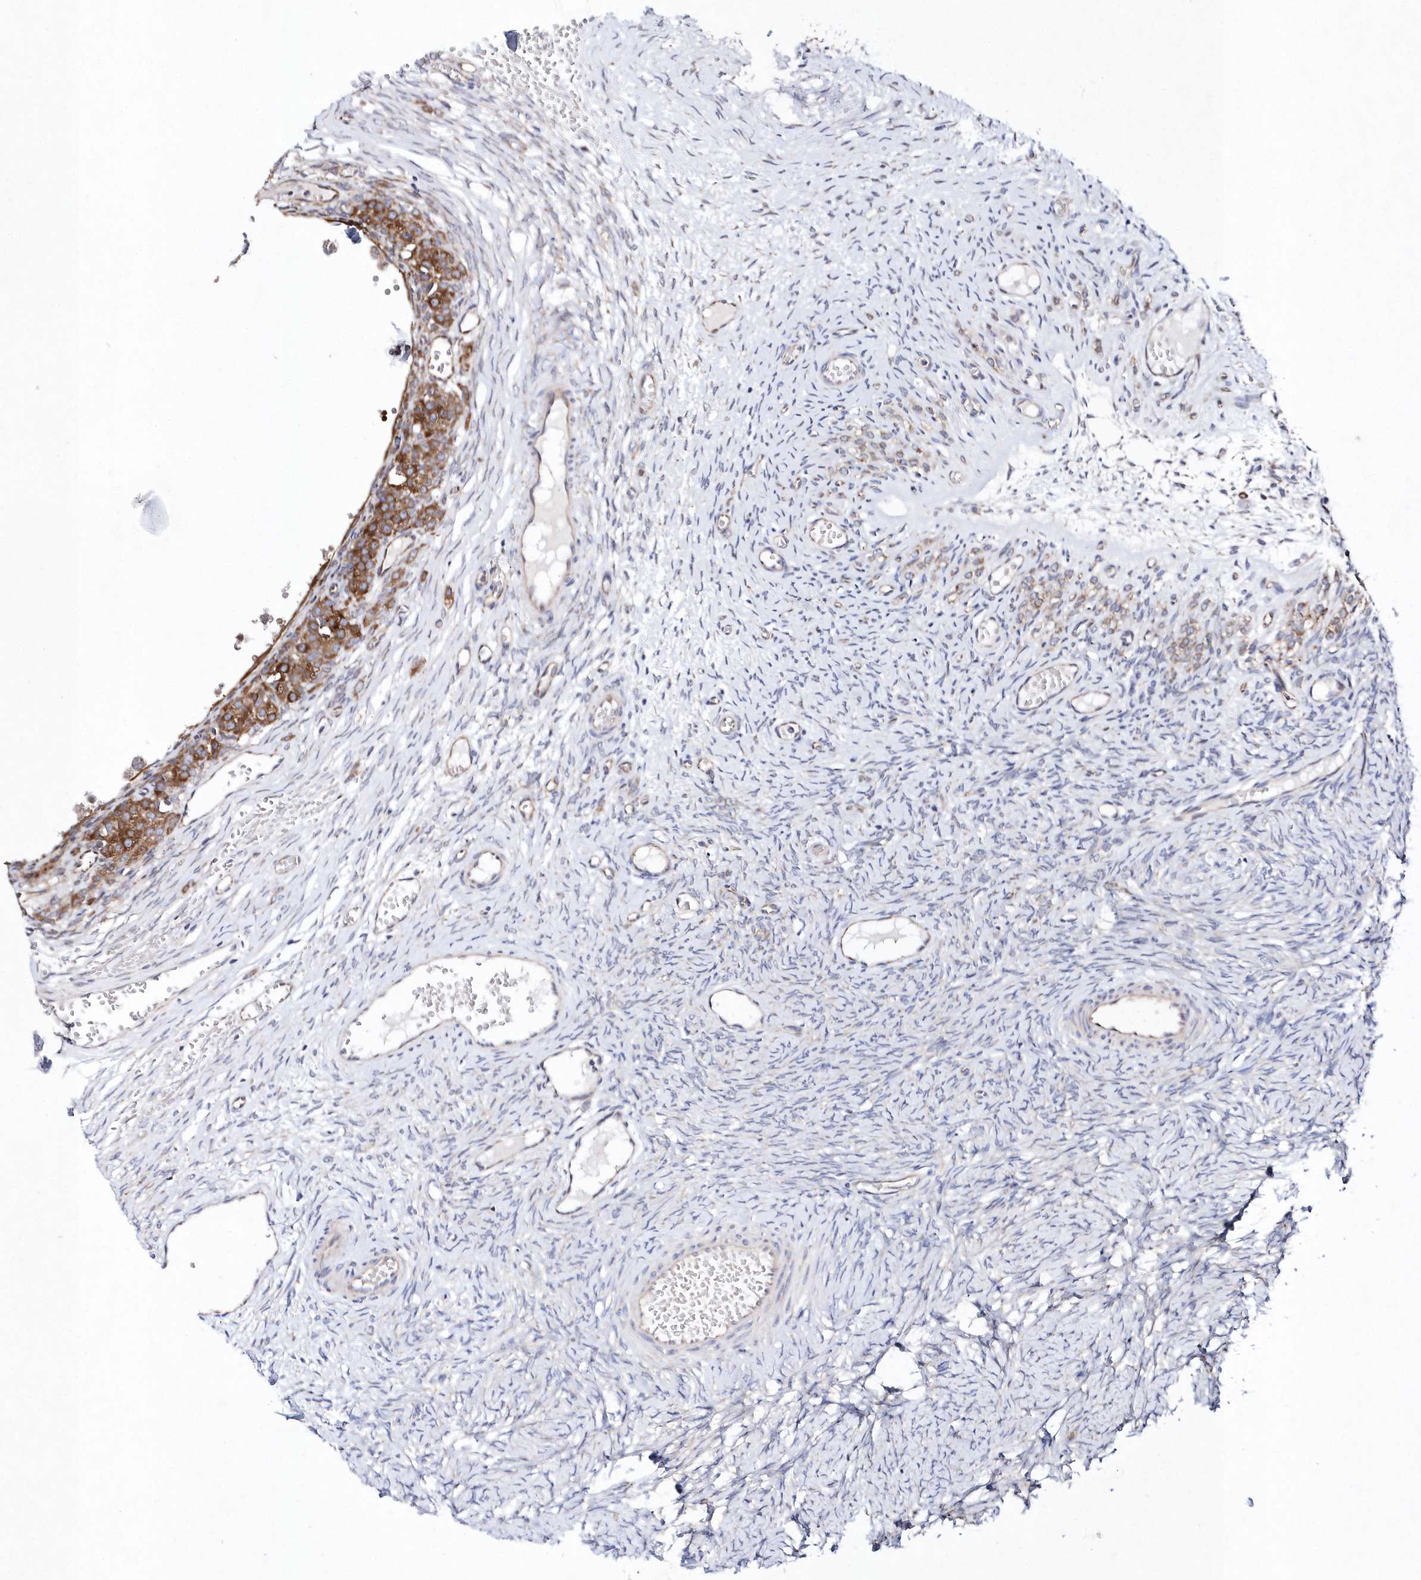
{"staining": {"intensity": "negative", "quantity": "none", "location": "none"}, "tissue": "ovary", "cell_type": "Ovarian stroma cells", "image_type": "normal", "snomed": [{"axis": "morphology", "description": "Adenocarcinoma, NOS"}, {"axis": "topography", "description": "Endometrium"}], "caption": "High power microscopy histopathology image of an IHC histopathology image of normal ovary, revealing no significant expression in ovarian stroma cells.", "gene": "JKAMP", "patient": {"sex": "female", "age": 32}}